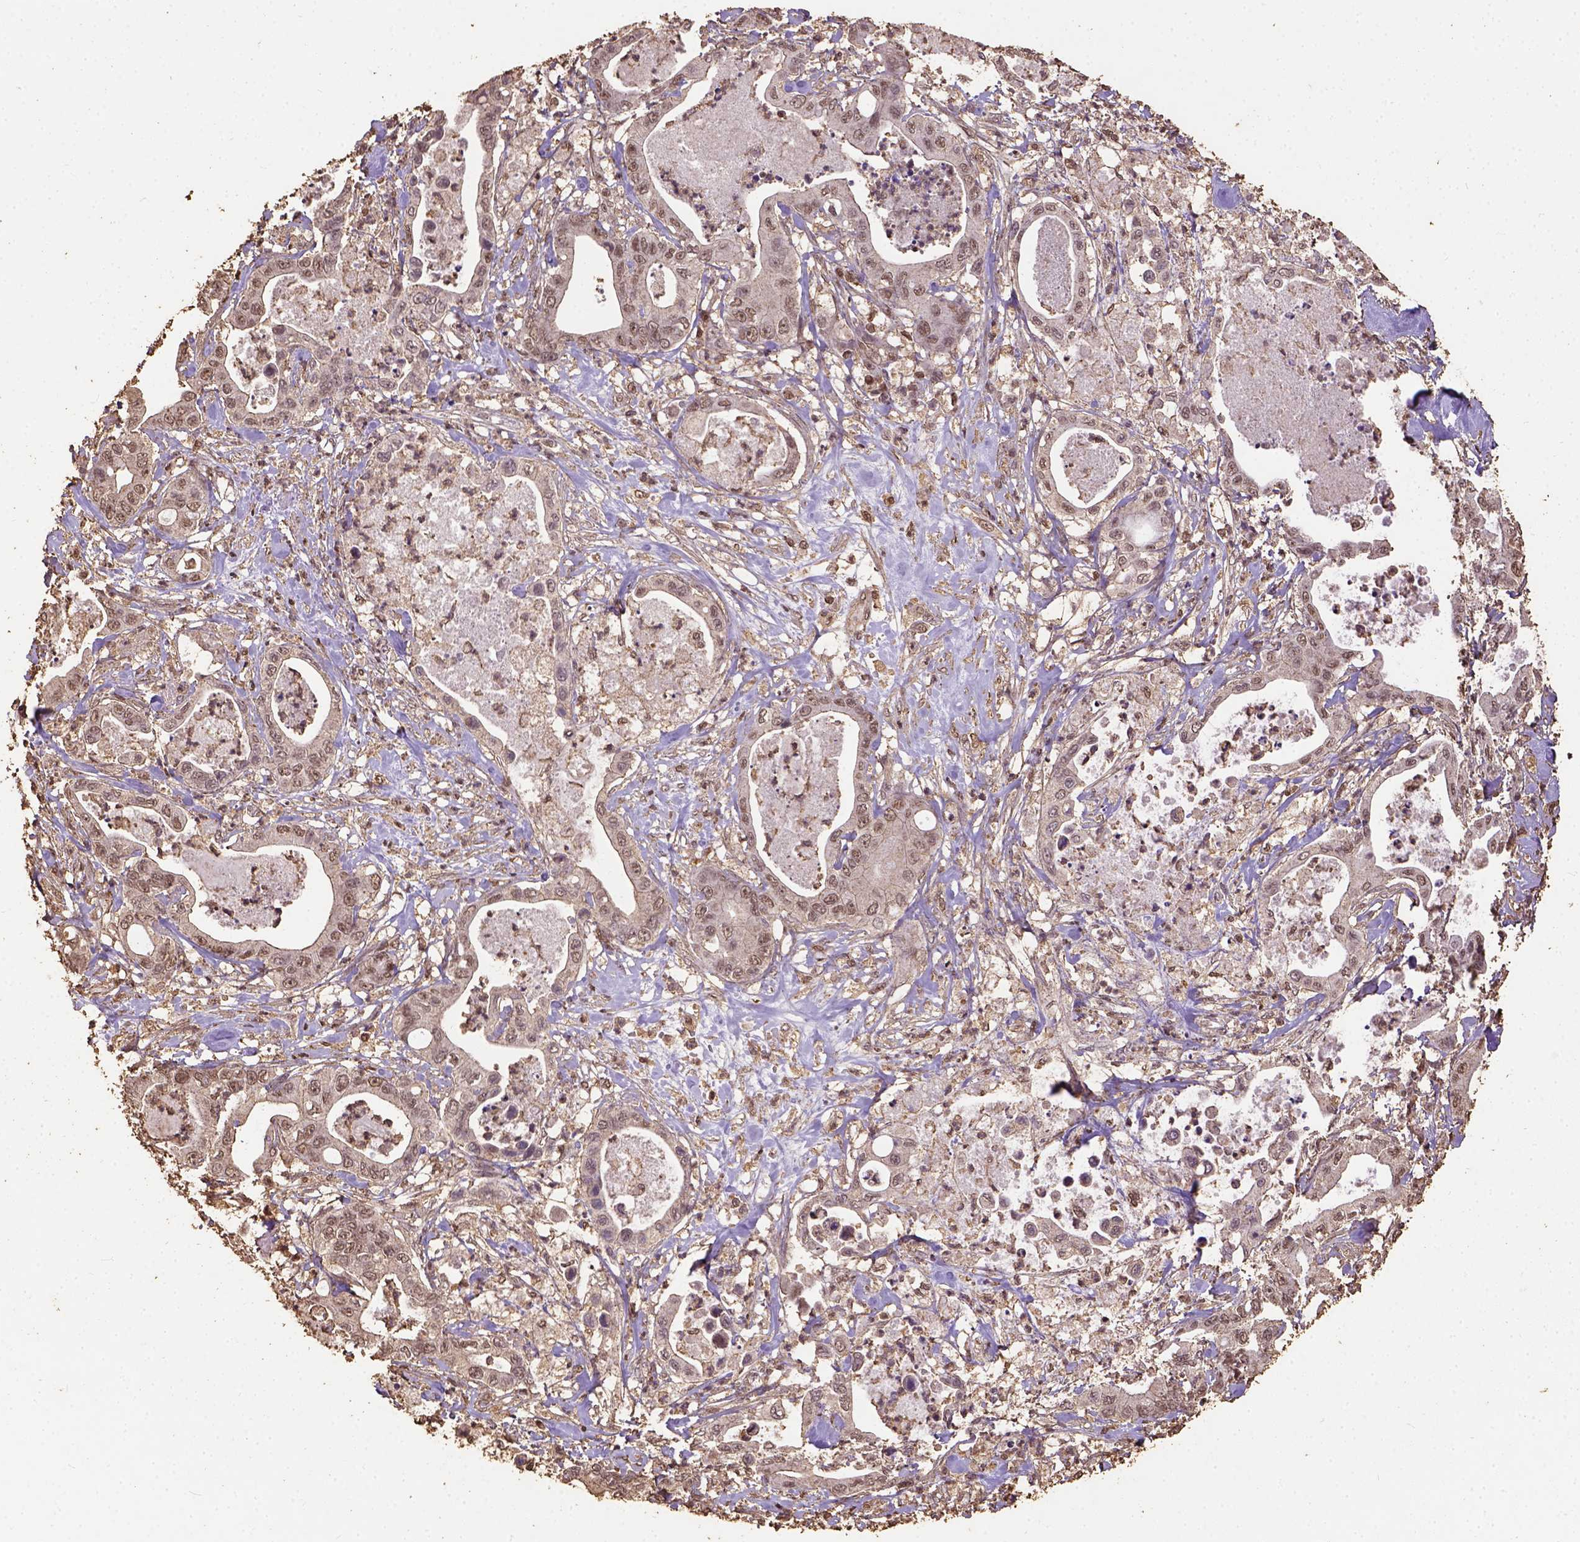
{"staining": {"intensity": "weak", "quantity": "<25%", "location": "nuclear"}, "tissue": "pancreatic cancer", "cell_type": "Tumor cells", "image_type": "cancer", "snomed": [{"axis": "morphology", "description": "Adenocarcinoma, NOS"}, {"axis": "topography", "description": "Pancreas"}], "caption": "Adenocarcinoma (pancreatic) stained for a protein using immunohistochemistry shows no positivity tumor cells.", "gene": "NACC1", "patient": {"sex": "male", "age": 71}}